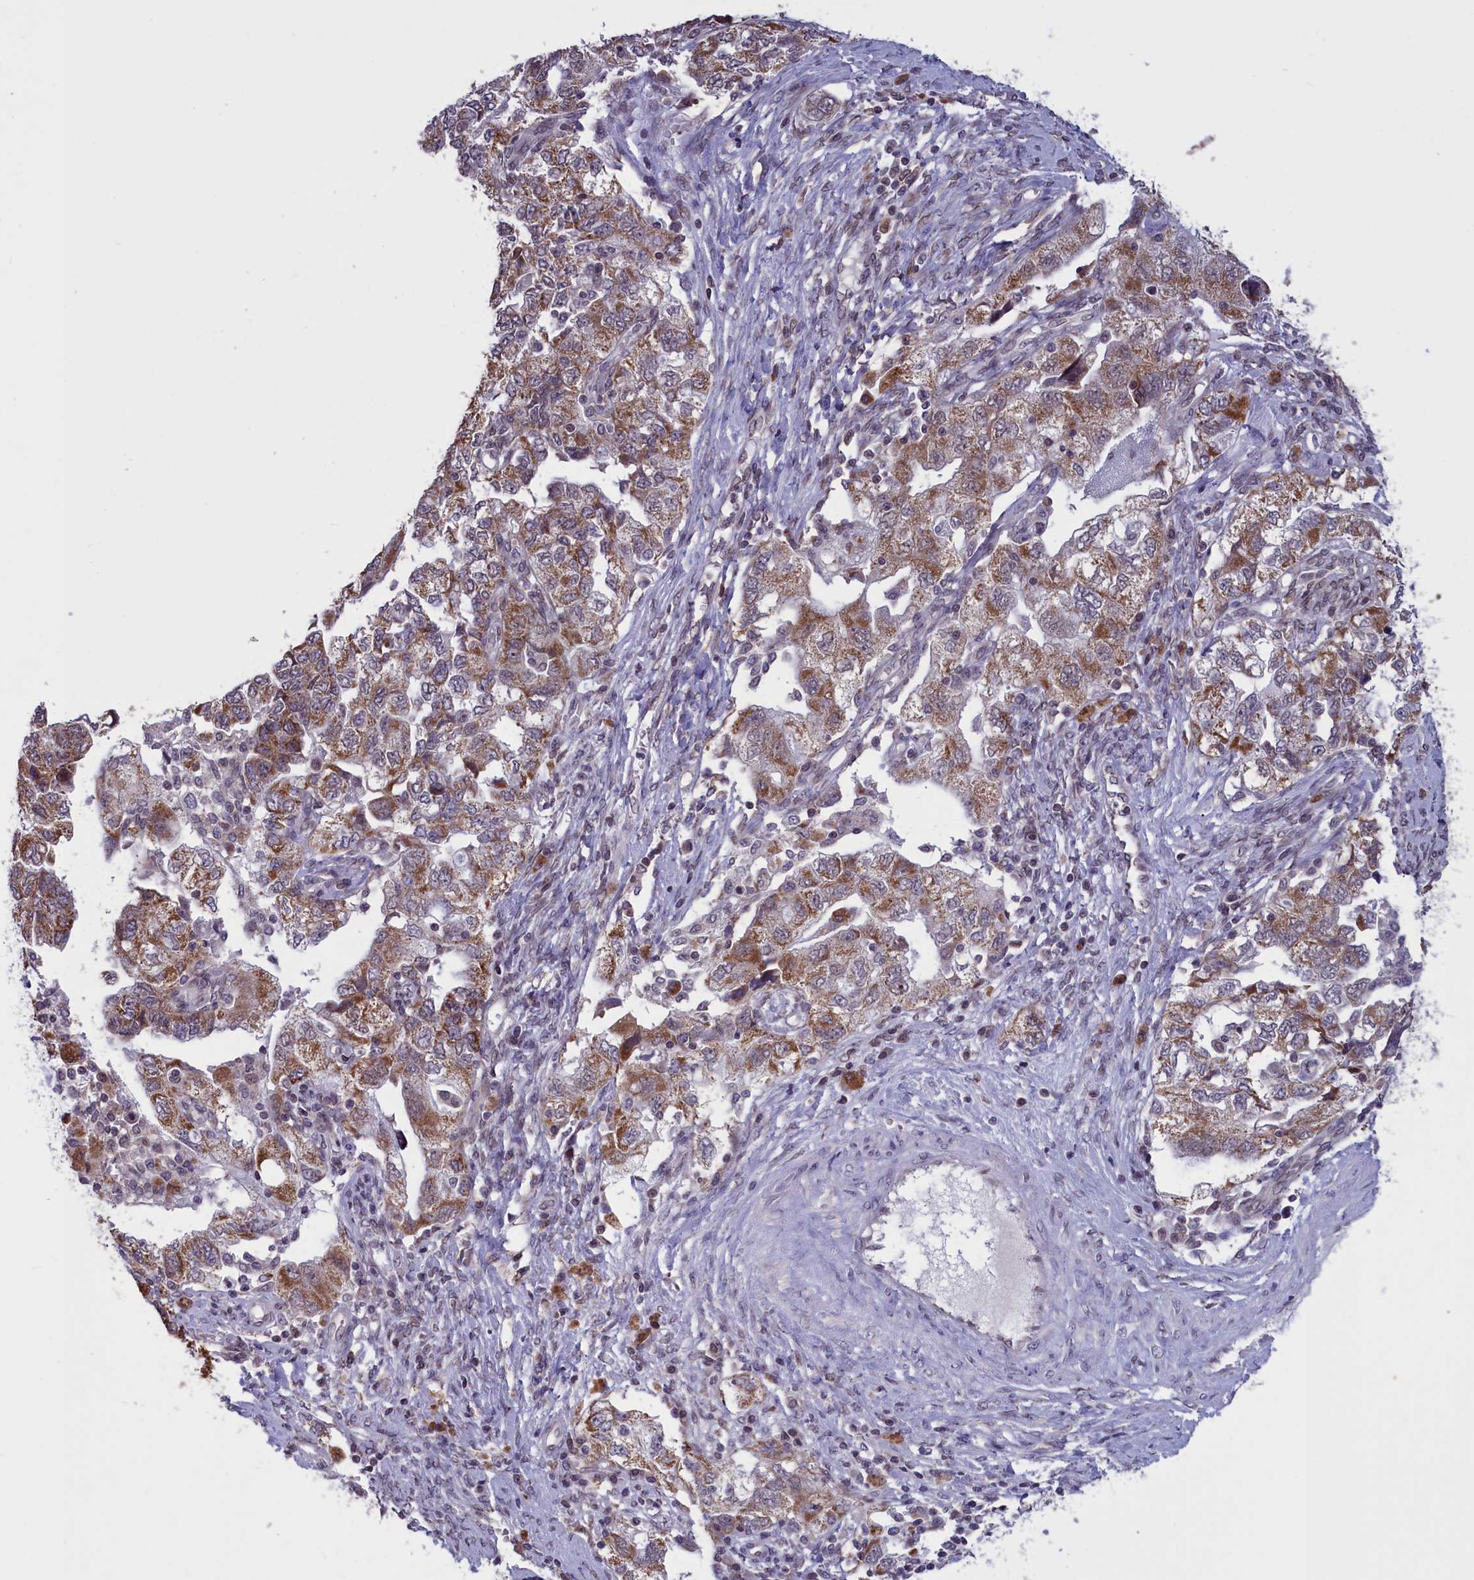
{"staining": {"intensity": "moderate", "quantity": ">75%", "location": "cytoplasmic/membranous"}, "tissue": "ovarian cancer", "cell_type": "Tumor cells", "image_type": "cancer", "snomed": [{"axis": "morphology", "description": "Carcinoma, NOS"}, {"axis": "morphology", "description": "Cystadenocarcinoma, serous, NOS"}, {"axis": "topography", "description": "Ovary"}], "caption": "Tumor cells display medium levels of moderate cytoplasmic/membranous staining in about >75% of cells in serous cystadenocarcinoma (ovarian).", "gene": "PARS2", "patient": {"sex": "female", "age": 69}}